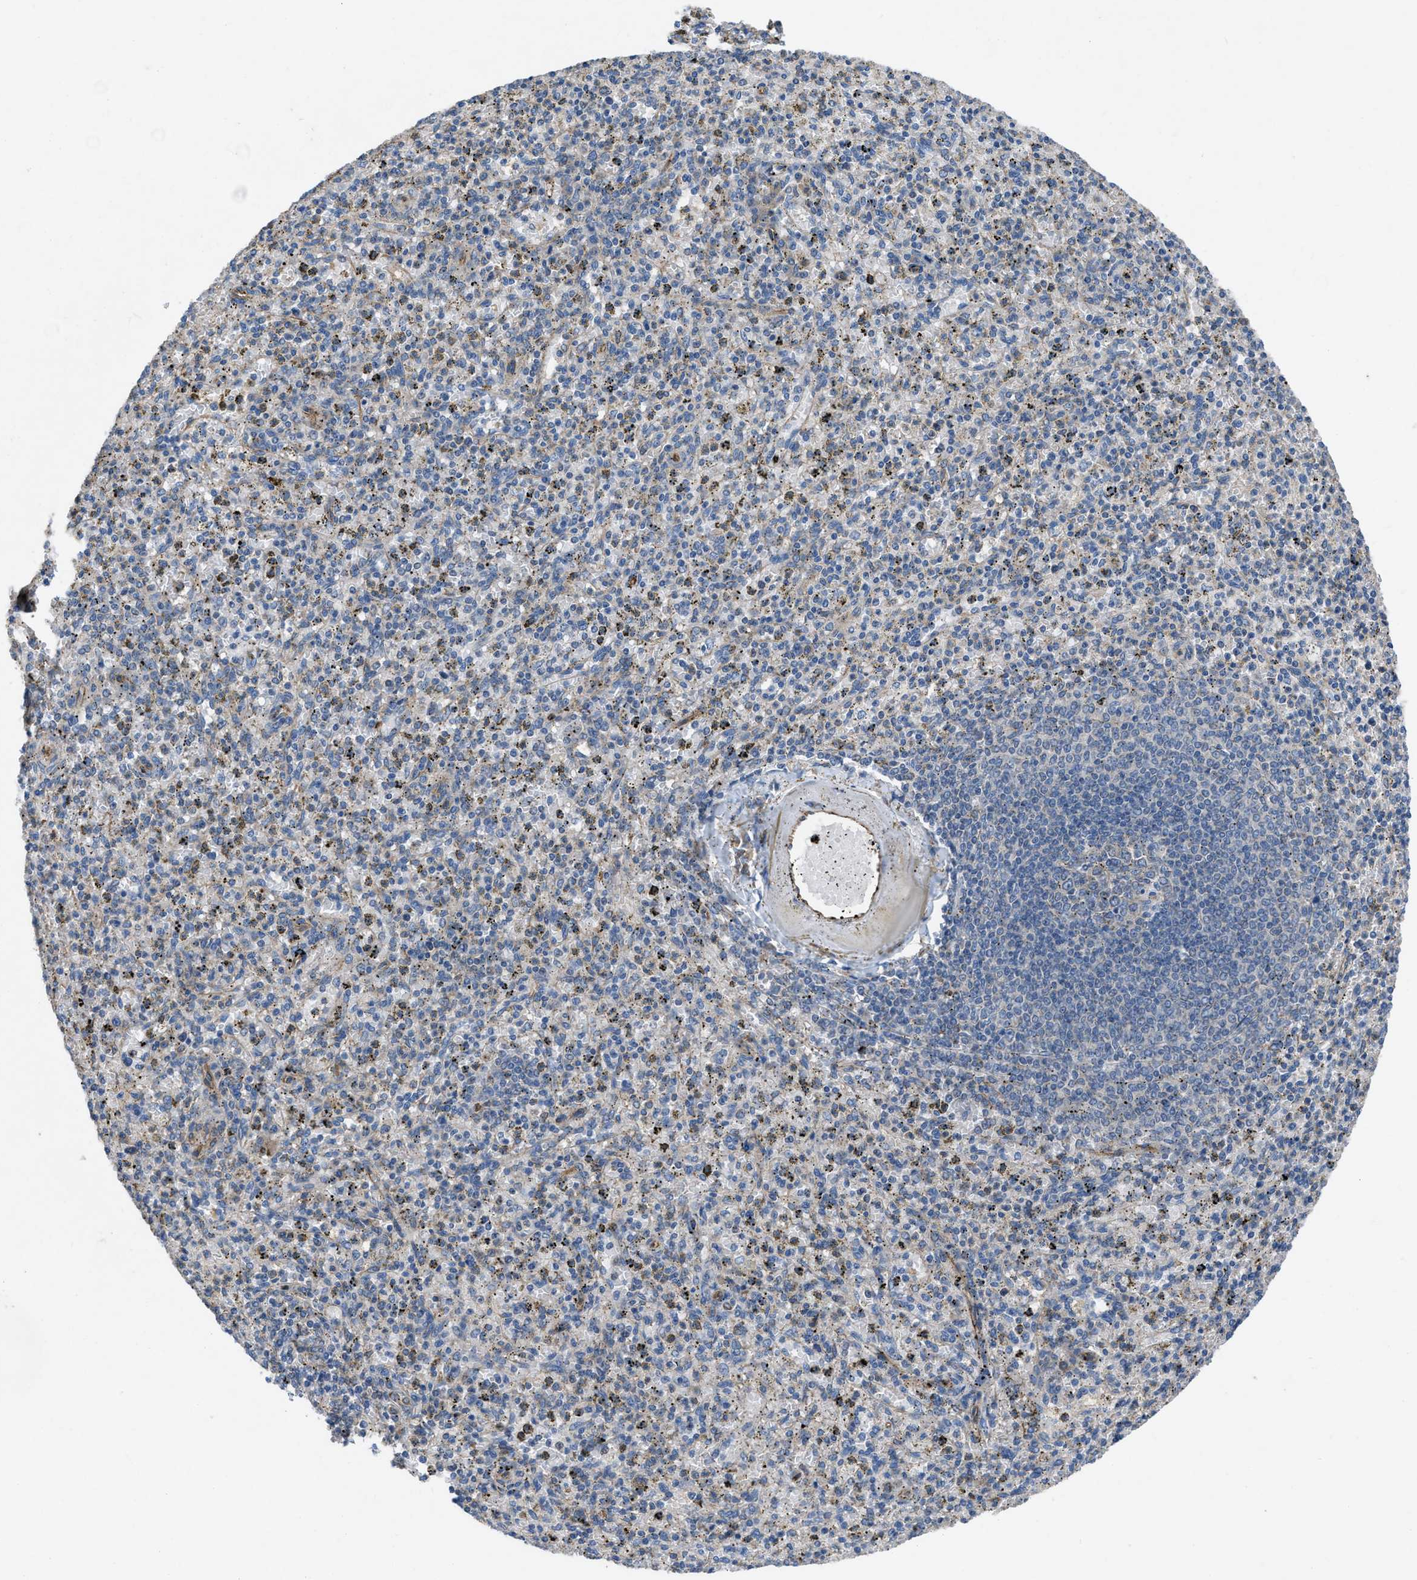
{"staining": {"intensity": "negative", "quantity": "none", "location": "none"}, "tissue": "spleen", "cell_type": "Cells in red pulp", "image_type": "normal", "snomed": [{"axis": "morphology", "description": "Normal tissue, NOS"}, {"axis": "topography", "description": "Spleen"}], "caption": "This is an immunohistochemistry image of unremarkable human spleen. There is no positivity in cells in red pulp.", "gene": "DOLPP1", "patient": {"sex": "male", "age": 72}}